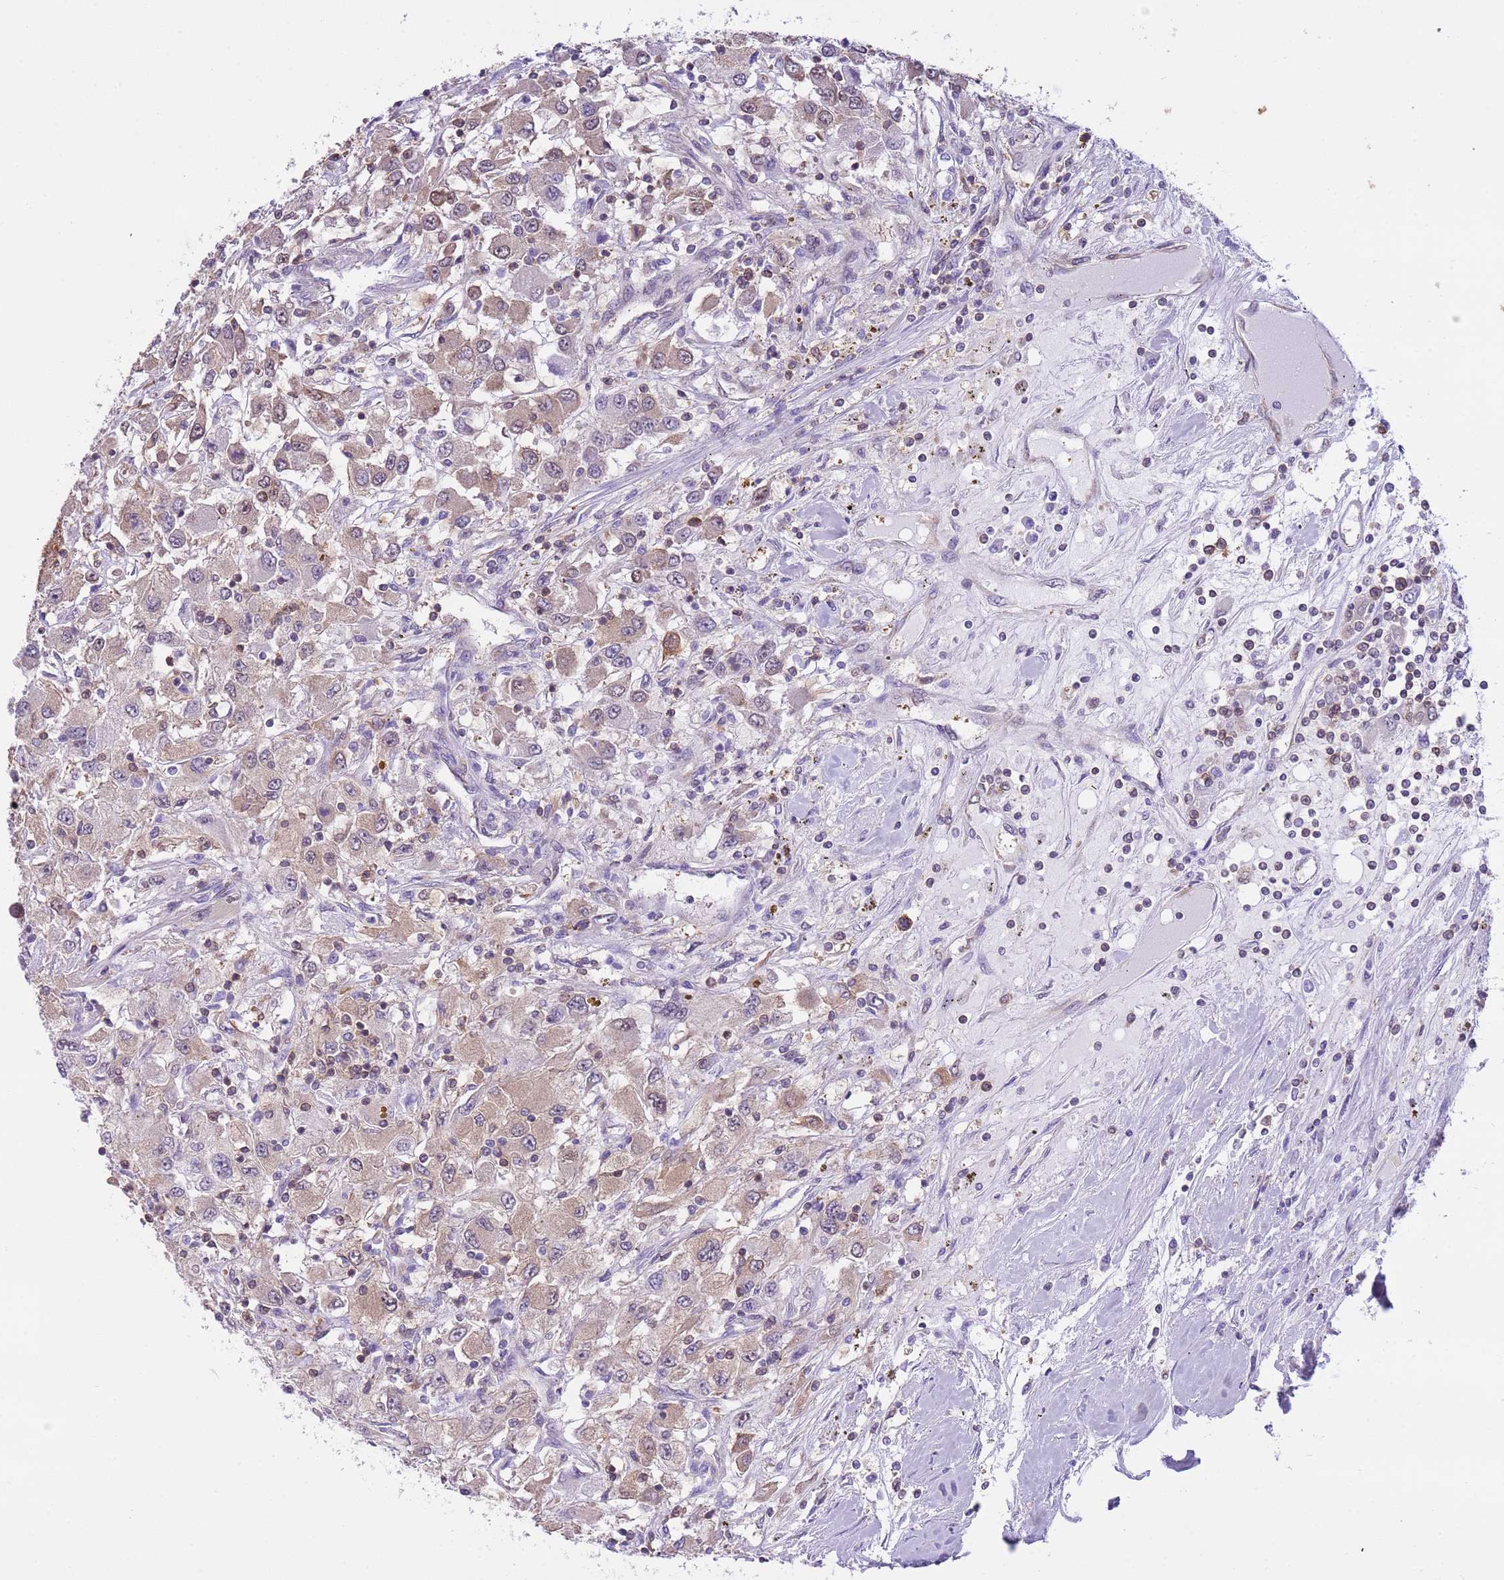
{"staining": {"intensity": "weak", "quantity": "25%-75%", "location": "cytoplasmic/membranous,nuclear"}, "tissue": "renal cancer", "cell_type": "Tumor cells", "image_type": "cancer", "snomed": [{"axis": "morphology", "description": "Adenocarcinoma, NOS"}, {"axis": "topography", "description": "Kidney"}], "caption": "Human renal adenocarcinoma stained with a brown dye exhibits weak cytoplasmic/membranous and nuclear positive positivity in about 25%-75% of tumor cells.", "gene": "STIP1", "patient": {"sex": "female", "age": 67}}